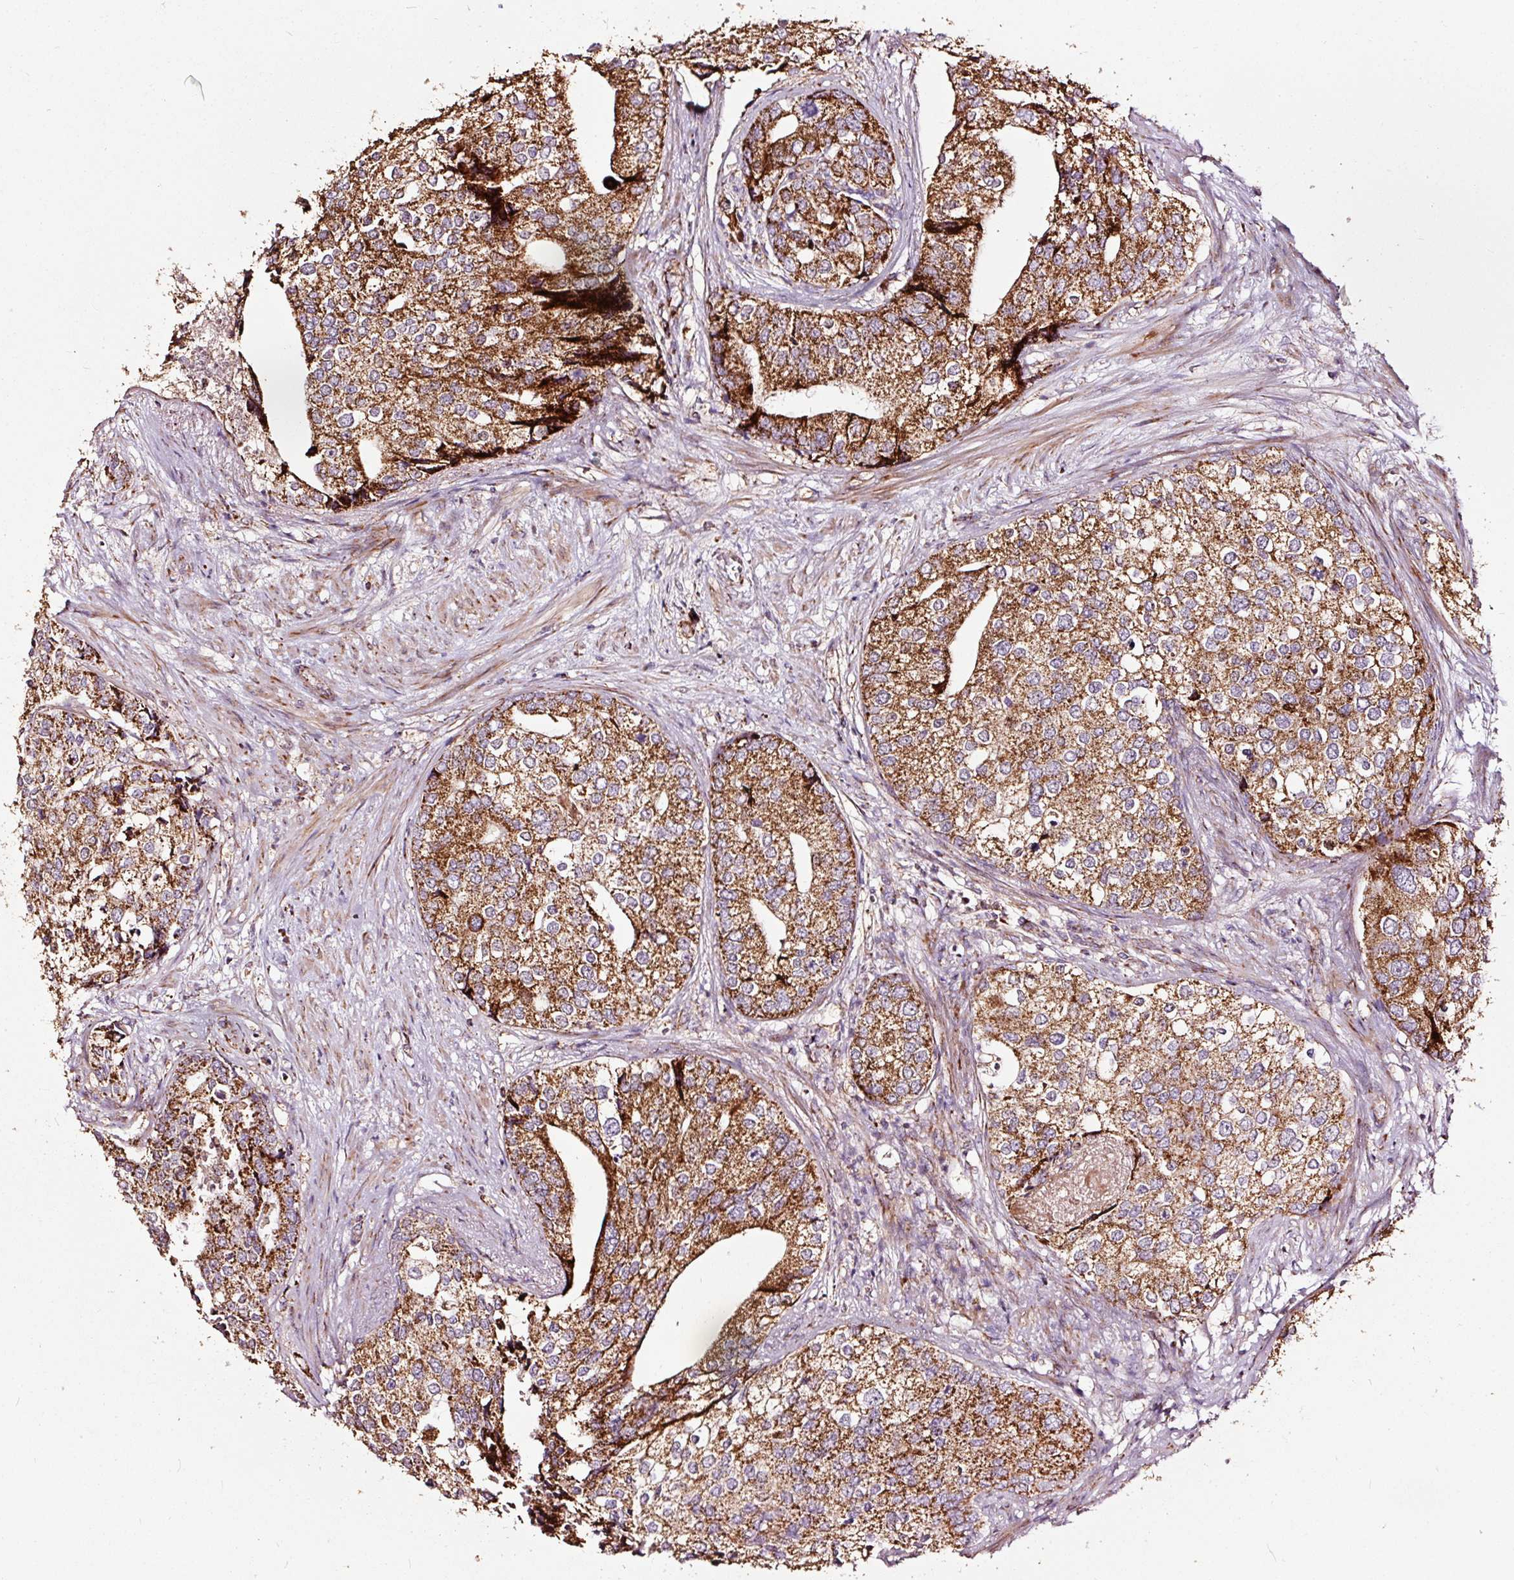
{"staining": {"intensity": "strong", "quantity": ">75%", "location": "cytoplasmic/membranous"}, "tissue": "prostate cancer", "cell_type": "Tumor cells", "image_type": "cancer", "snomed": [{"axis": "morphology", "description": "Adenocarcinoma, High grade"}, {"axis": "topography", "description": "Prostate"}], "caption": "Immunohistochemistry micrograph of neoplastic tissue: prostate adenocarcinoma (high-grade) stained using immunohistochemistry (IHC) shows high levels of strong protein expression localized specifically in the cytoplasmic/membranous of tumor cells, appearing as a cytoplasmic/membranous brown color.", "gene": "TPM1", "patient": {"sex": "male", "age": 62}}